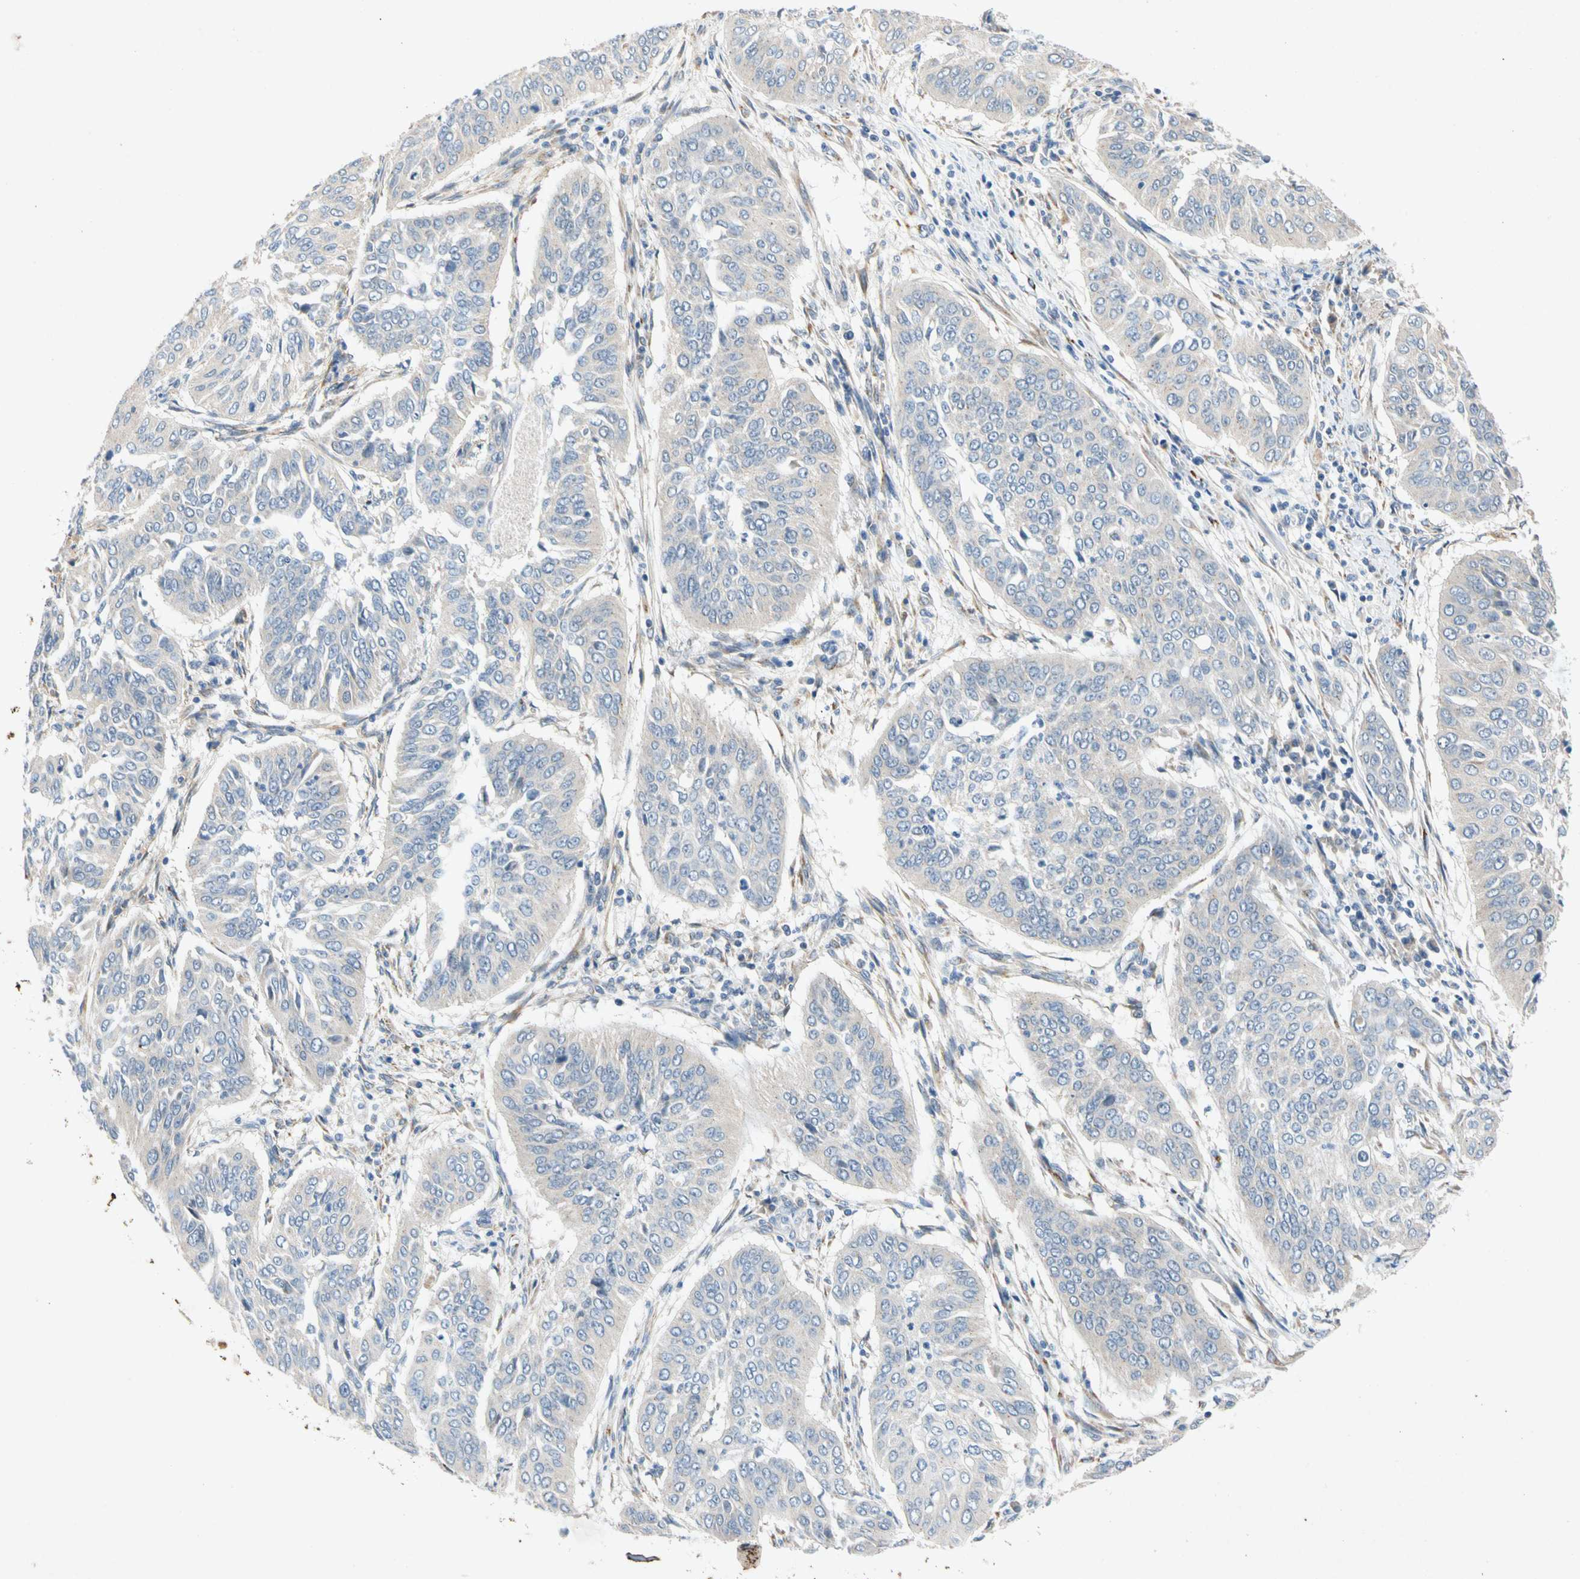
{"staining": {"intensity": "negative", "quantity": "none", "location": "none"}, "tissue": "cervical cancer", "cell_type": "Tumor cells", "image_type": "cancer", "snomed": [{"axis": "morphology", "description": "Normal tissue, NOS"}, {"axis": "morphology", "description": "Squamous cell carcinoma, NOS"}, {"axis": "topography", "description": "Cervix"}], "caption": "Tumor cells are negative for protein expression in human cervical cancer (squamous cell carcinoma).", "gene": "GASK1B", "patient": {"sex": "female", "age": 39}}